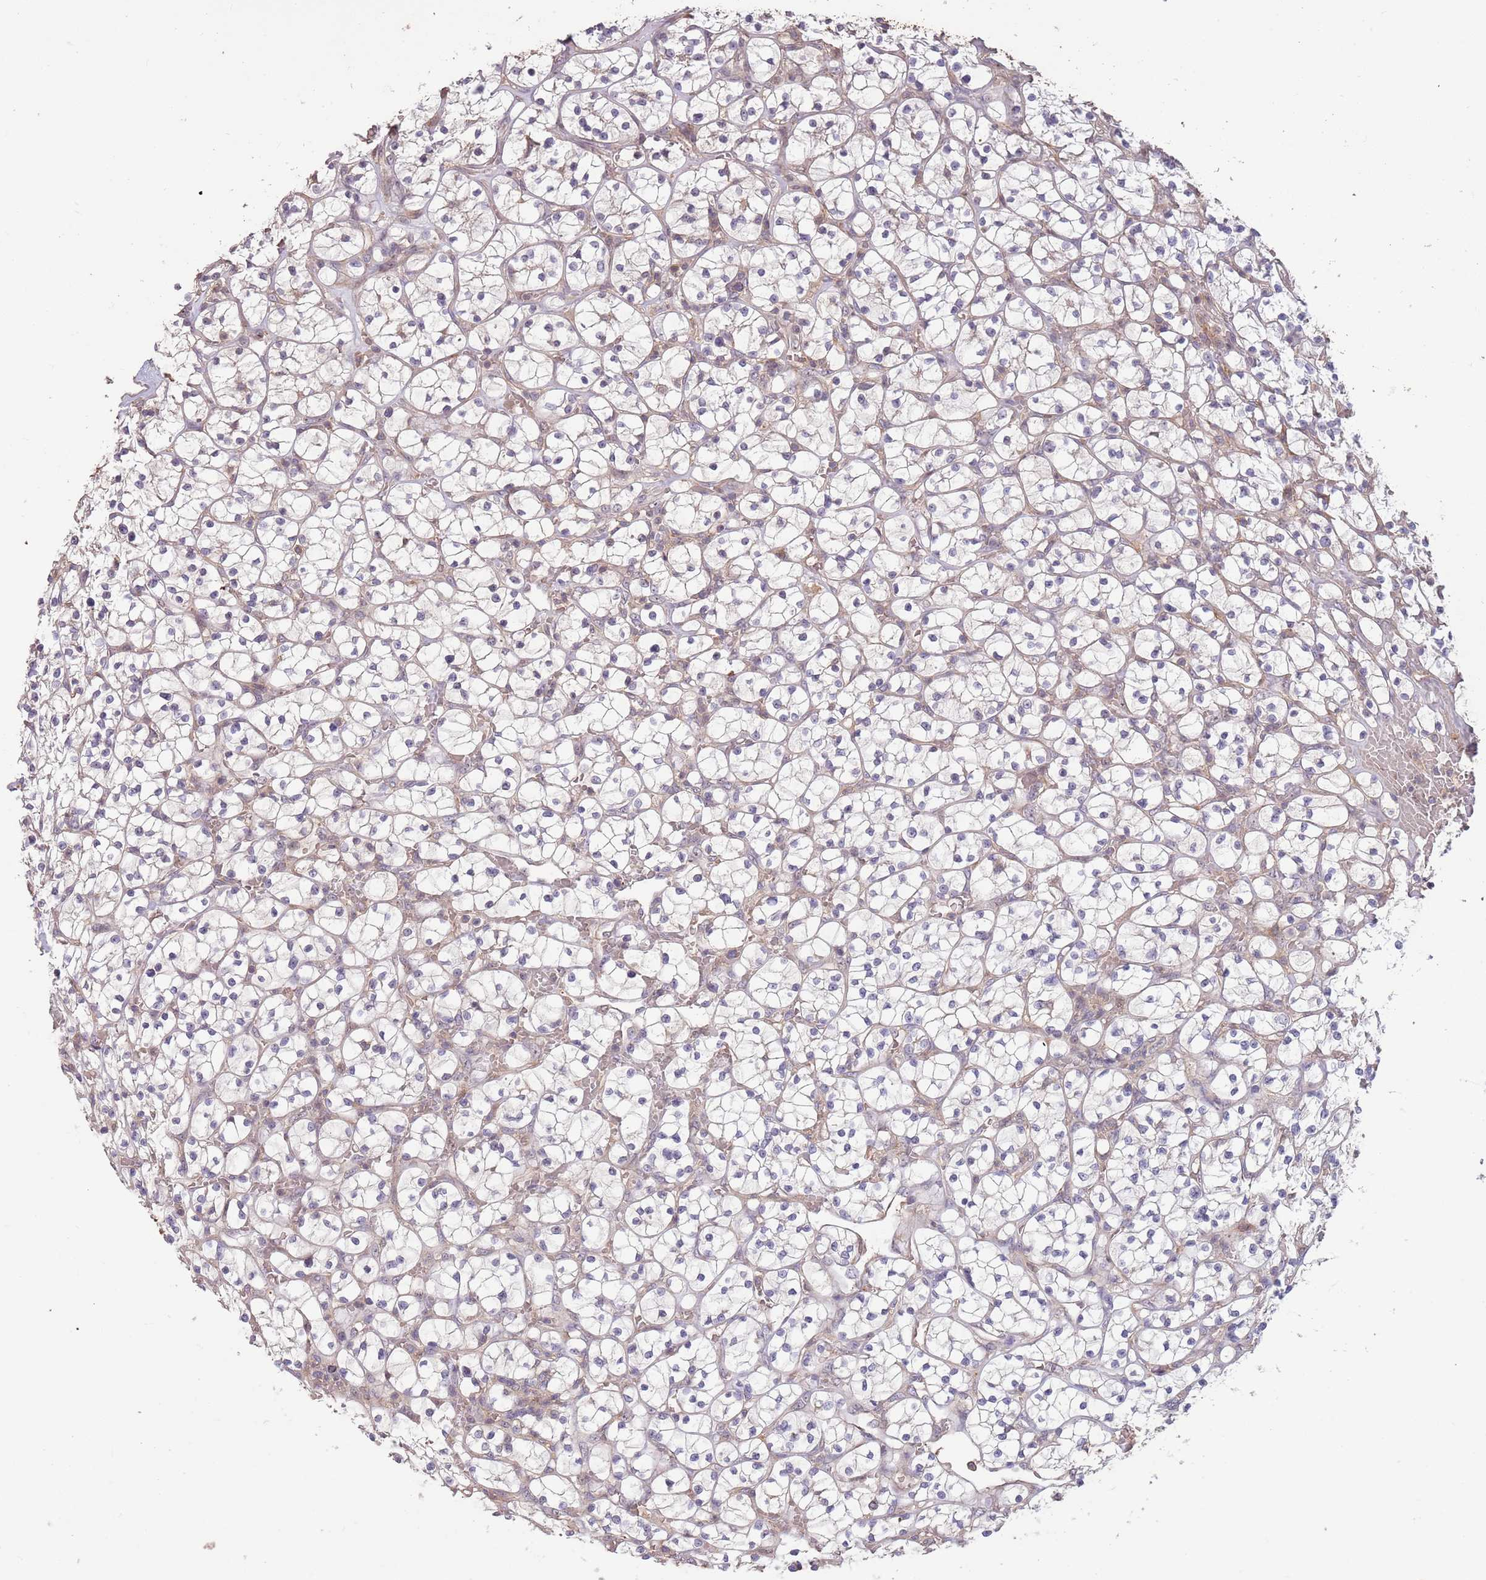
{"staining": {"intensity": "negative", "quantity": "none", "location": "none"}, "tissue": "renal cancer", "cell_type": "Tumor cells", "image_type": "cancer", "snomed": [{"axis": "morphology", "description": "Adenocarcinoma, NOS"}, {"axis": "topography", "description": "Kidney"}], "caption": "Tumor cells show no significant protein staining in renal adenocarcinoma. (Immunohistochemistry, brightfield microscopy, high magnification).", "gene": "ADTRP", "patient": {"sex": "female", "age": 64}}